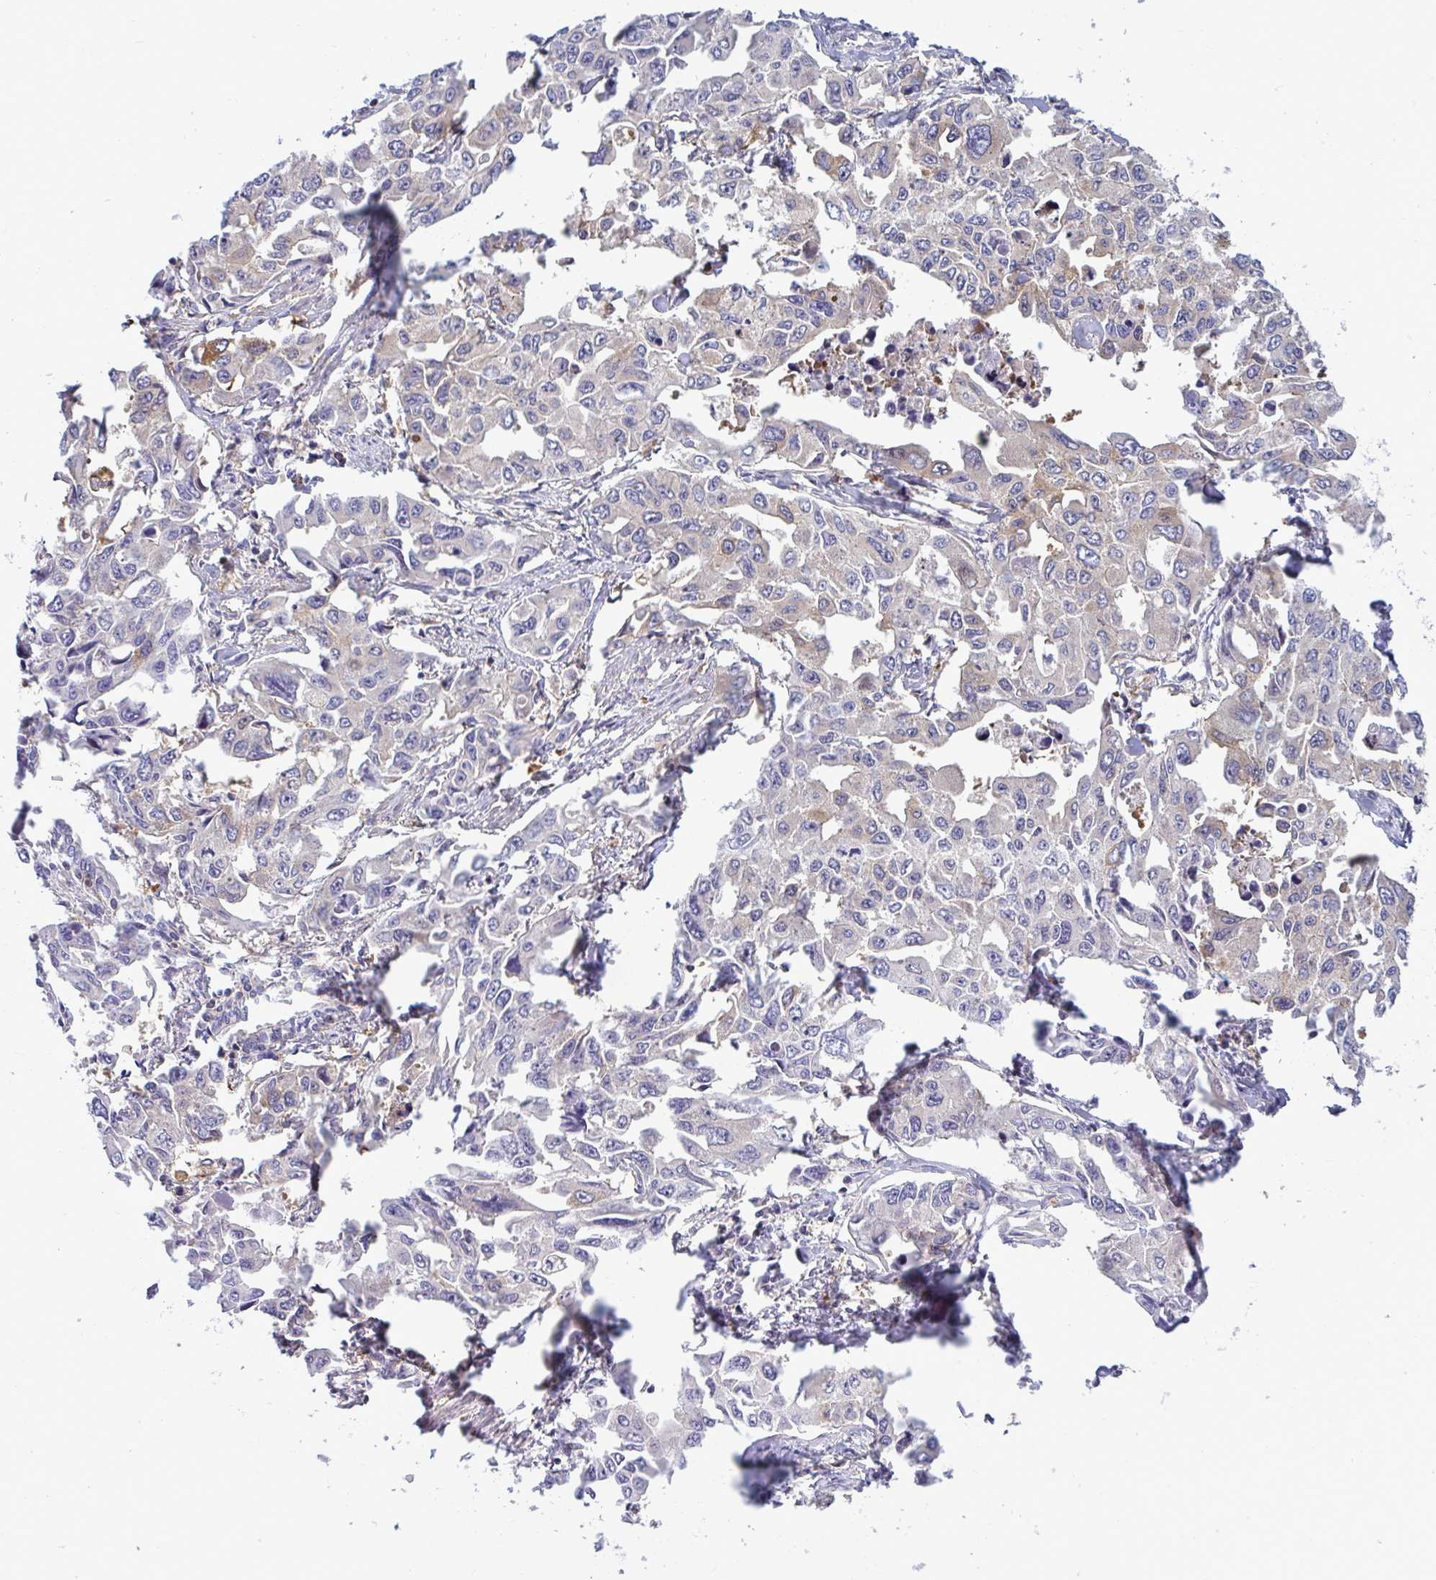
{"staining": {"intensity": "negative", "quantity": "none", "location": "none"}, "tissue": "lung cancer", "cell_type": "Tumor cells", "image_type": "cancer", "snomed": [{"axis": "morphology", "description": "Adenocarcinoma, NOS"}, {"axis": "topography", "description": "Lung"}], "caption": "Tumor cells are negative for brown protein staining in lung cancer.", "gene": "SLC30A6", "patient": {"sex": "male", "age": 64}}